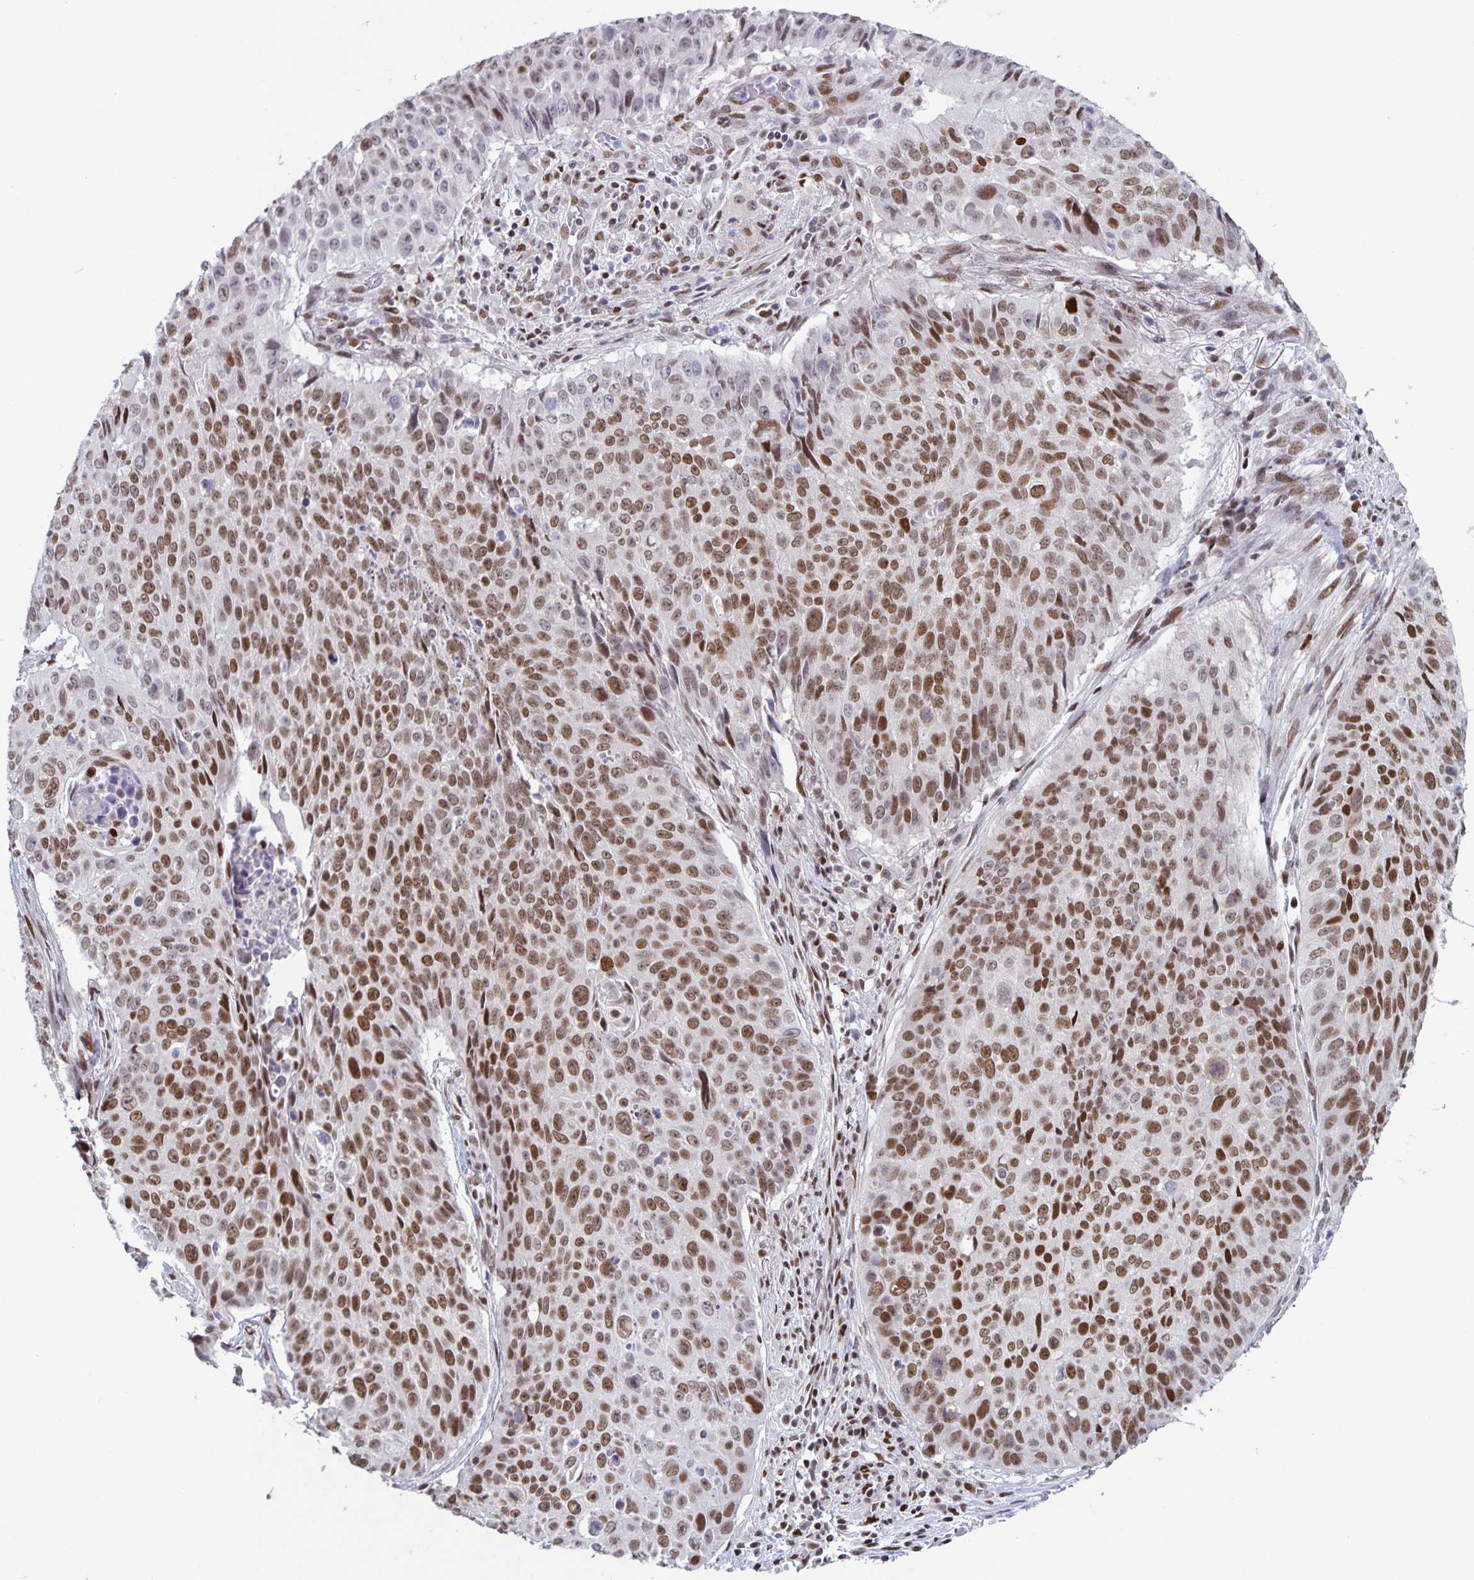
{"staining": {"intensity": "moderate", "quantity": ">75%", "location": "nuclear"}, "tissue": "lung cancer", "cell_type": "Tumor cells", "image_type": "cancer", "snomed": [{"axis": "morphology", "description": "Normal tissue, NOS"}, {"axis": "morphology", "description": "Squamous cell carcinoma, NOS"}, {"axis": "topography", "description": "Bronchus"}, {"axis": "topography", "description": "Lung"}], "caption": "Immunohistochemistry of squamous cell carcinoma (lung) demonstrates medium levels of moderate nuclear staining in about >75% of tumor cells.", "gene": "JUND", "patient": {"sex": "male", "age": 64}}